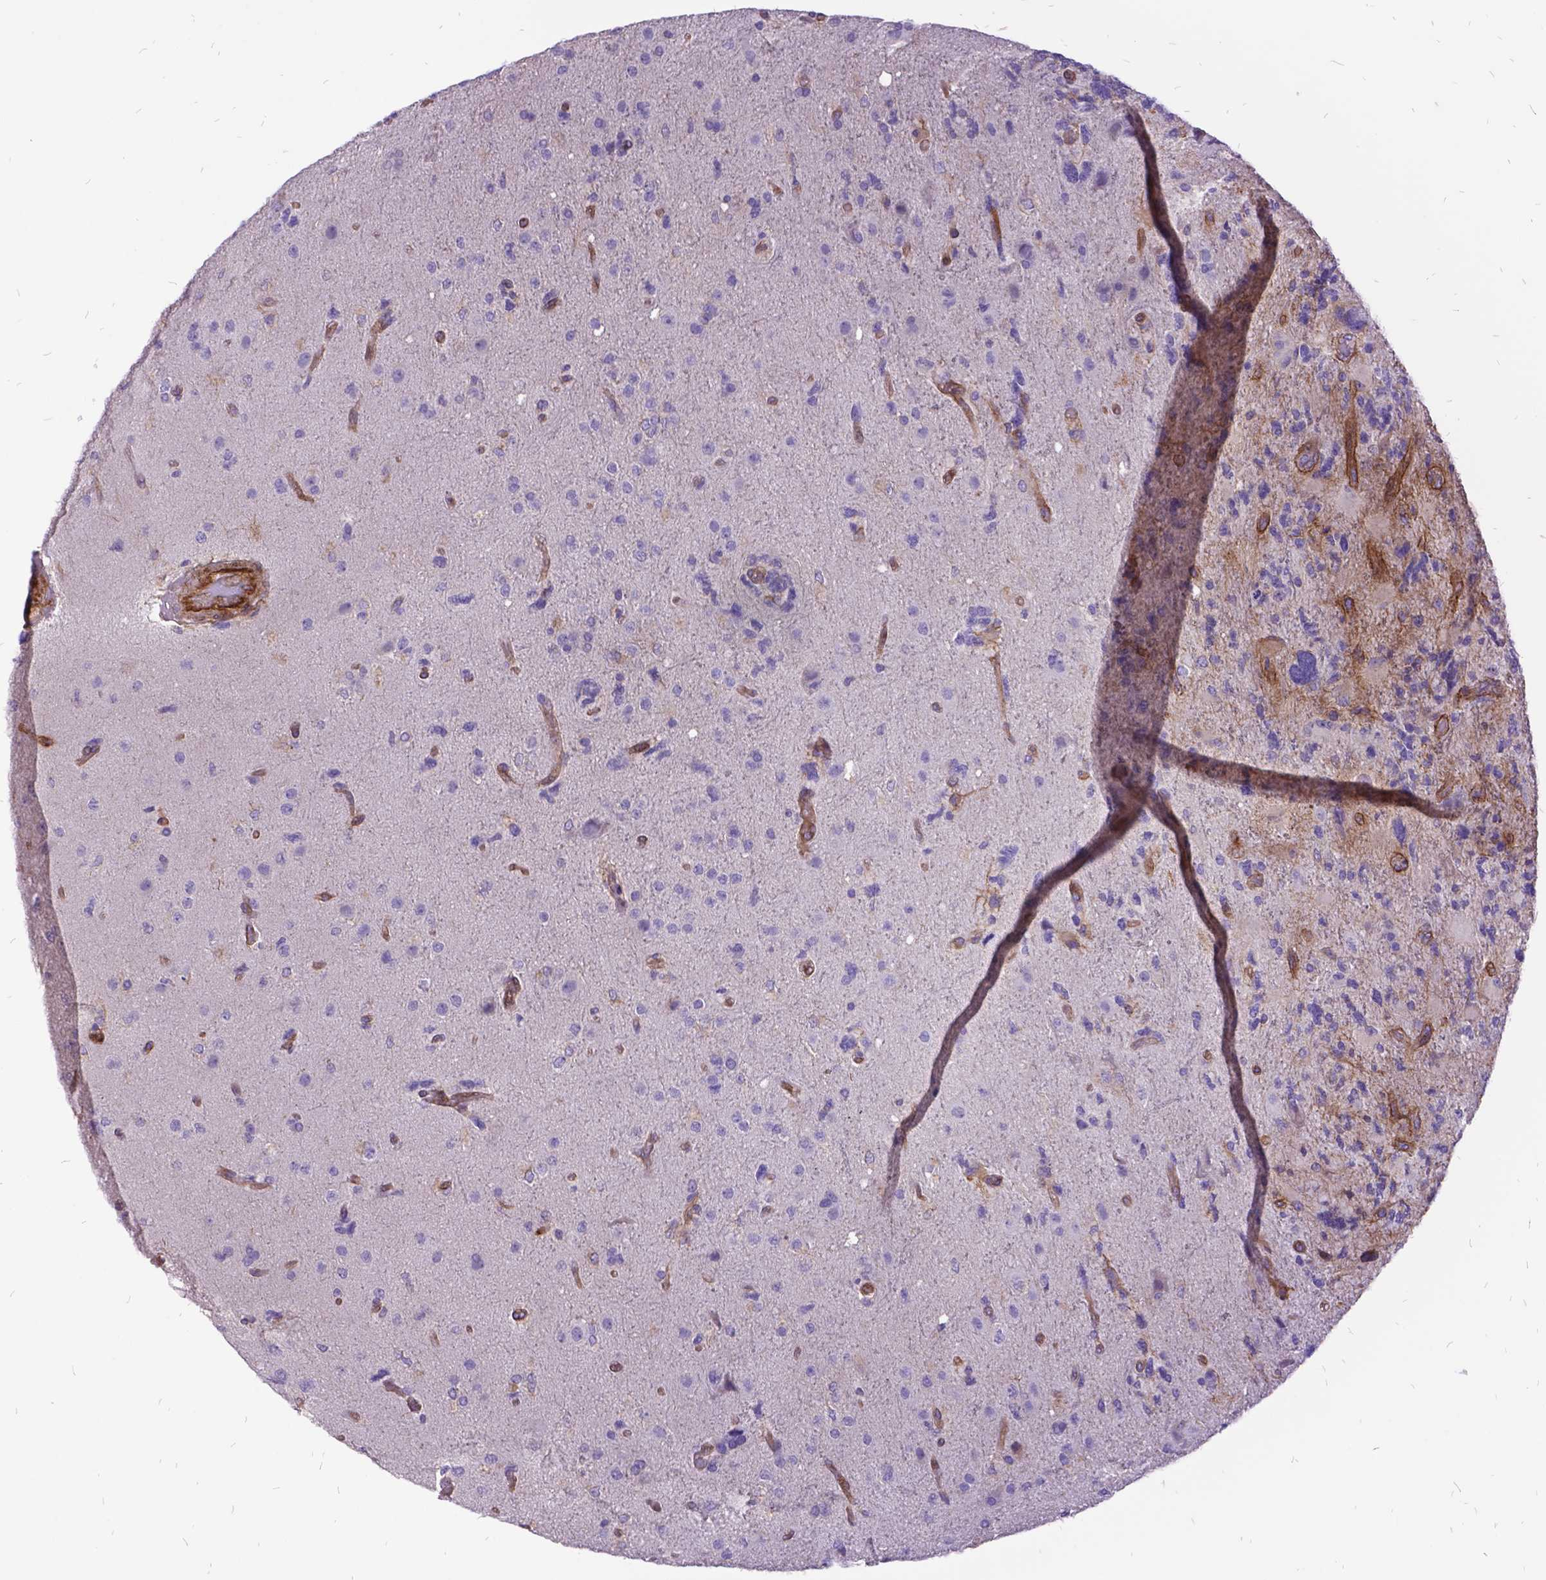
{"staining": {"intensity": "negative", "quantity": "none", "location": "none"}, "tissue": "glioma", "cell_type": "Tumor cells", "image_type": "cancer", "snomed": [{"axis": "morphology", "description": "Glioma, malignant, High grade"}, {"axis": "topography", "description": "Brain"}], "caption": "This is an IHC histopathology image of malignant glioma (high-grade). There is no expression in tumor cells.", "gene": "GRB7", "patient": {"sex": "female", "age": 71}}